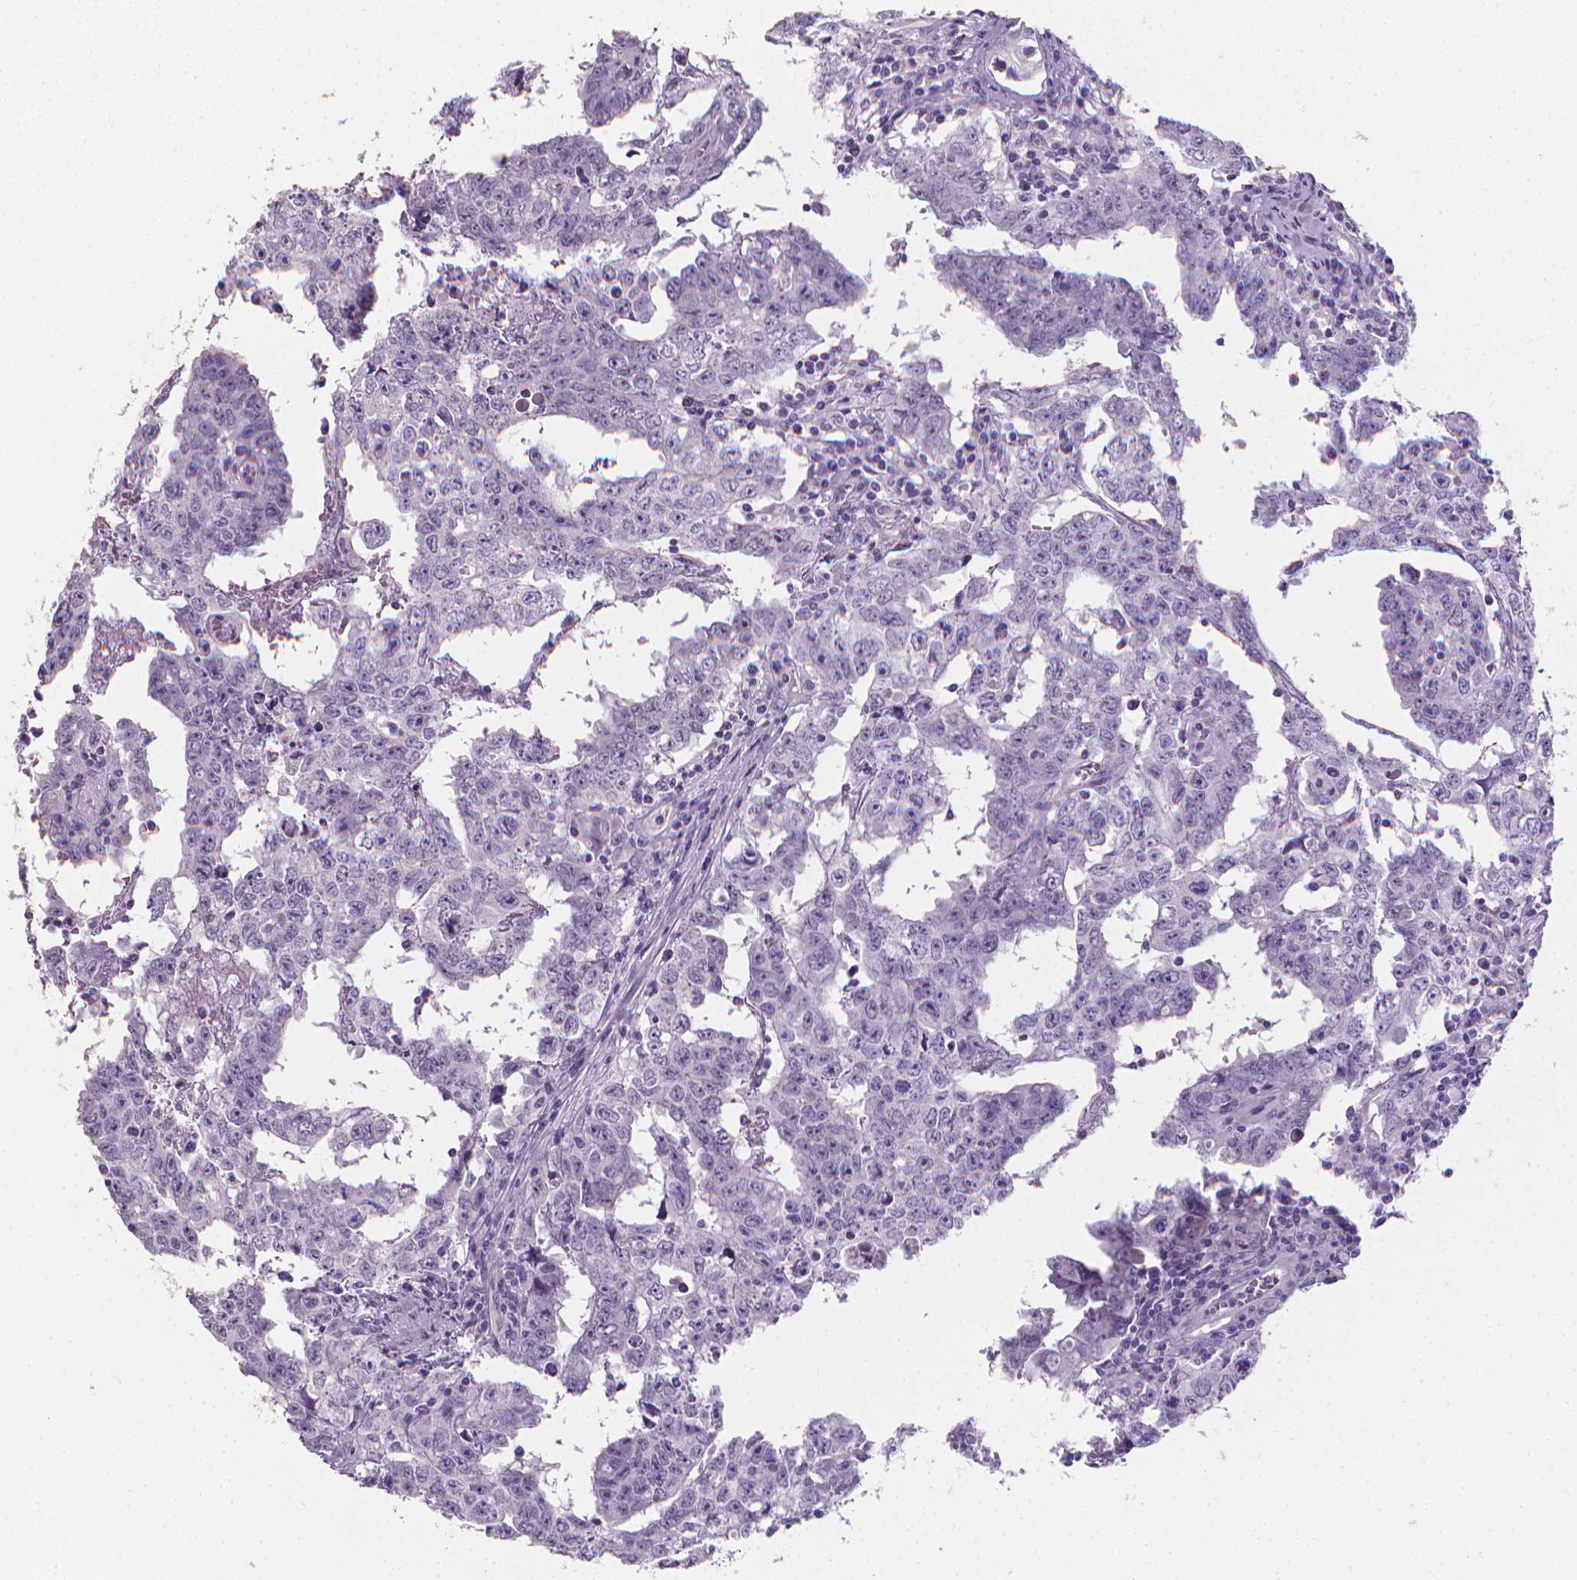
{"staining": {"intensity": "negative", "quantity": "none", "location": "none"}, "tissue": "testis cancer", "cell_type": "Tumor cells", "image_type": "cancer", "snomed": [{"axis": "morphology", "description": "Carcinoma, Embryonal, NOS"}, {"axis": "topography", "description": "Testis"}], "caption": "The immunohistochemistry photomicrograph has no significant positivity in tumor cells of testis cancer tissue.", "gene": "XPNPEP2", "patient": {"sex": "male", "age": 22}}